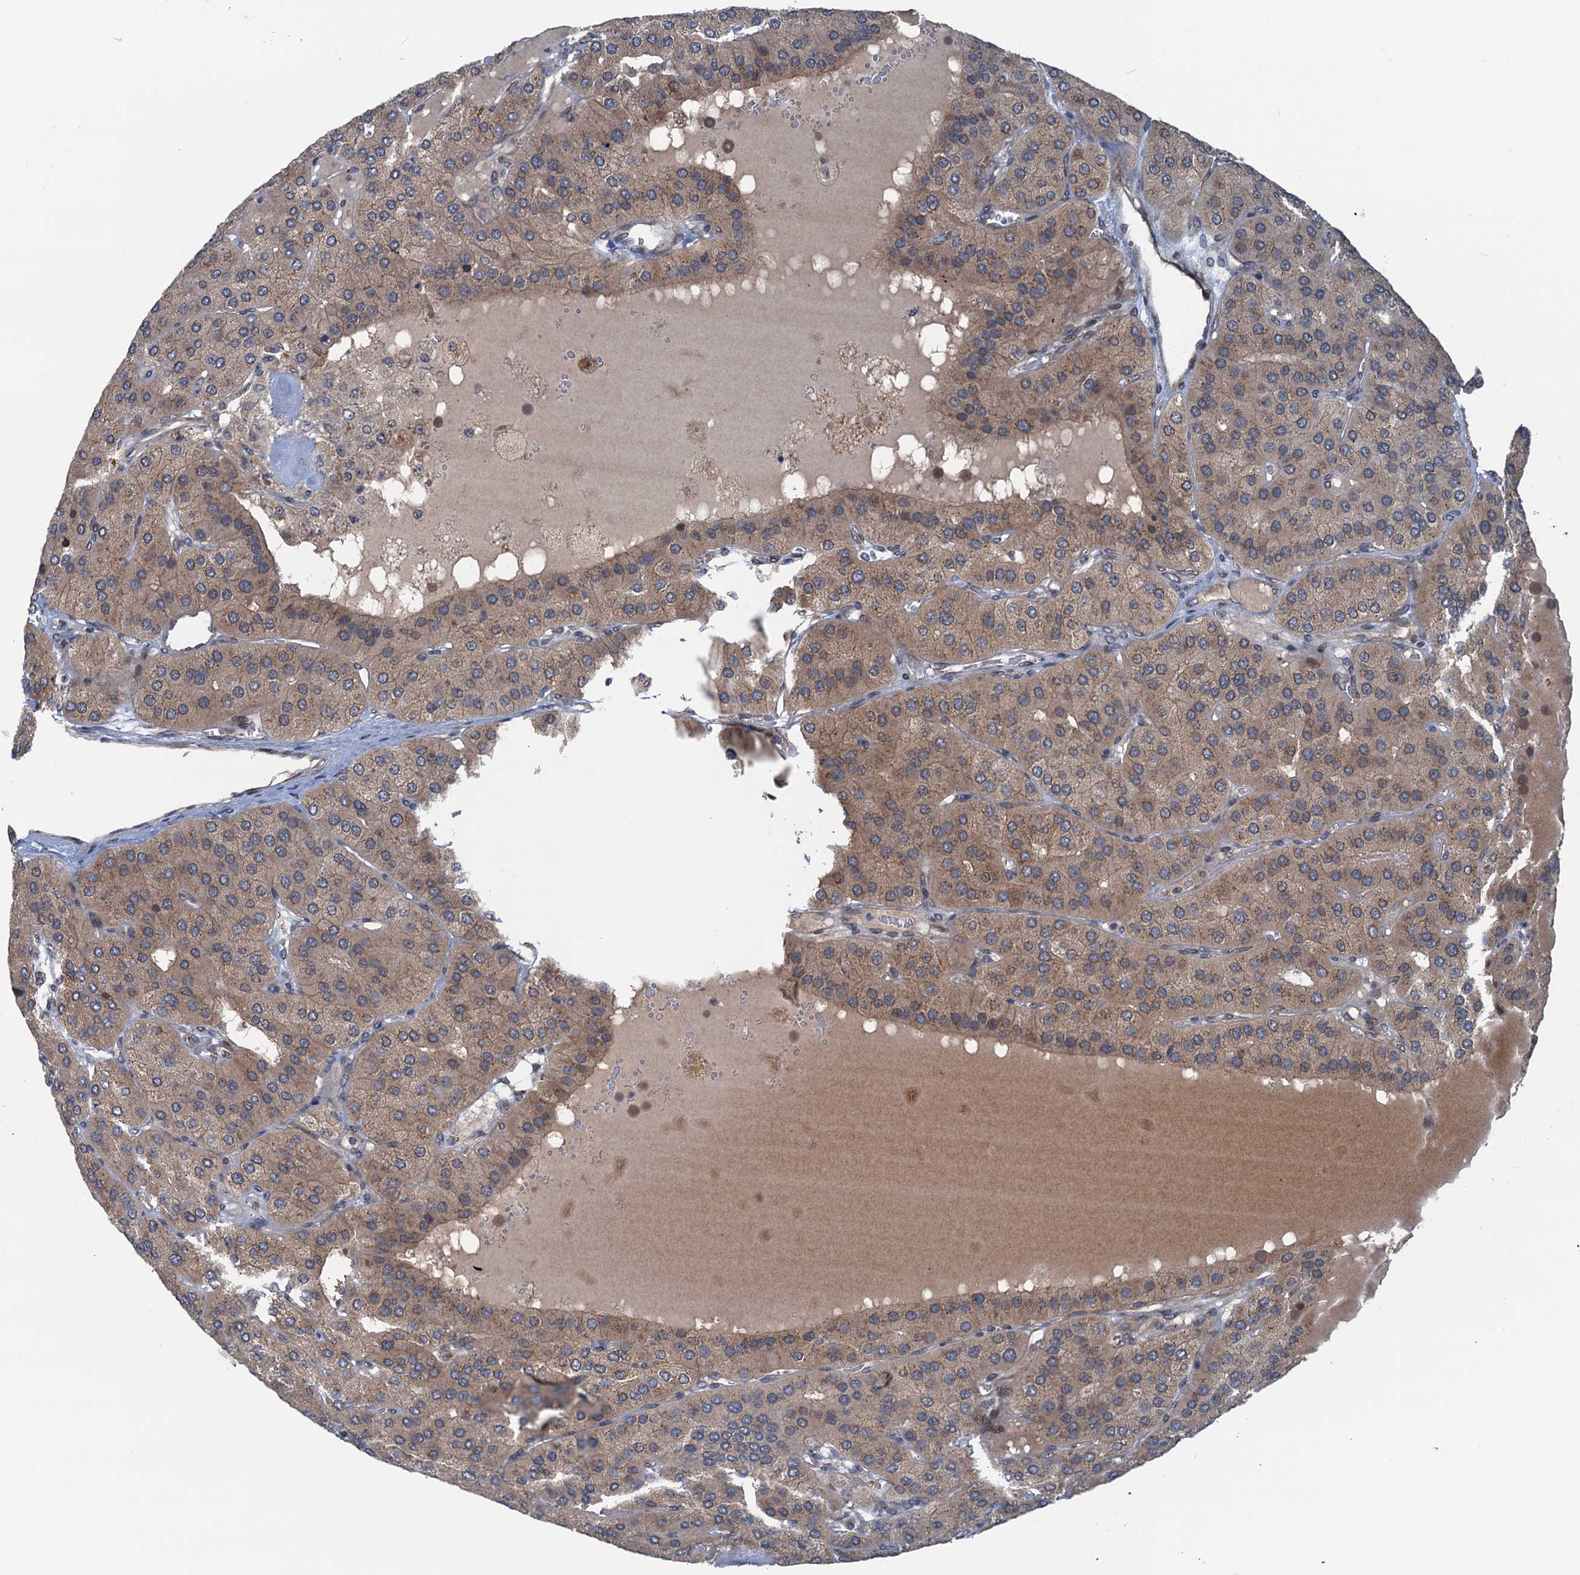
{"staining": {"intensity": "weak", "quantity": ">75%", "location": "cytoplasmic/membranous"}, "tissue": "parathyroid gland", "cell_type": "Glandular cells", "image_type": "normal", "snomed": [{"axis": "morphology", "description": "Normal tissue, NOS"}, {"axis": "morphology", "description": "Adenoma, NOS"}, {"axis": "topography", "description": "Parathyroid gland"}], "caption": "Unremarkable parathyroid gland demonstrates weak cytoplasmic/membranous staining in about >75% of glandular cells, visualized by immunohistochemistry.", "gene": "DYNC2I2", "patient": {"sex": "female", "age": 86}}